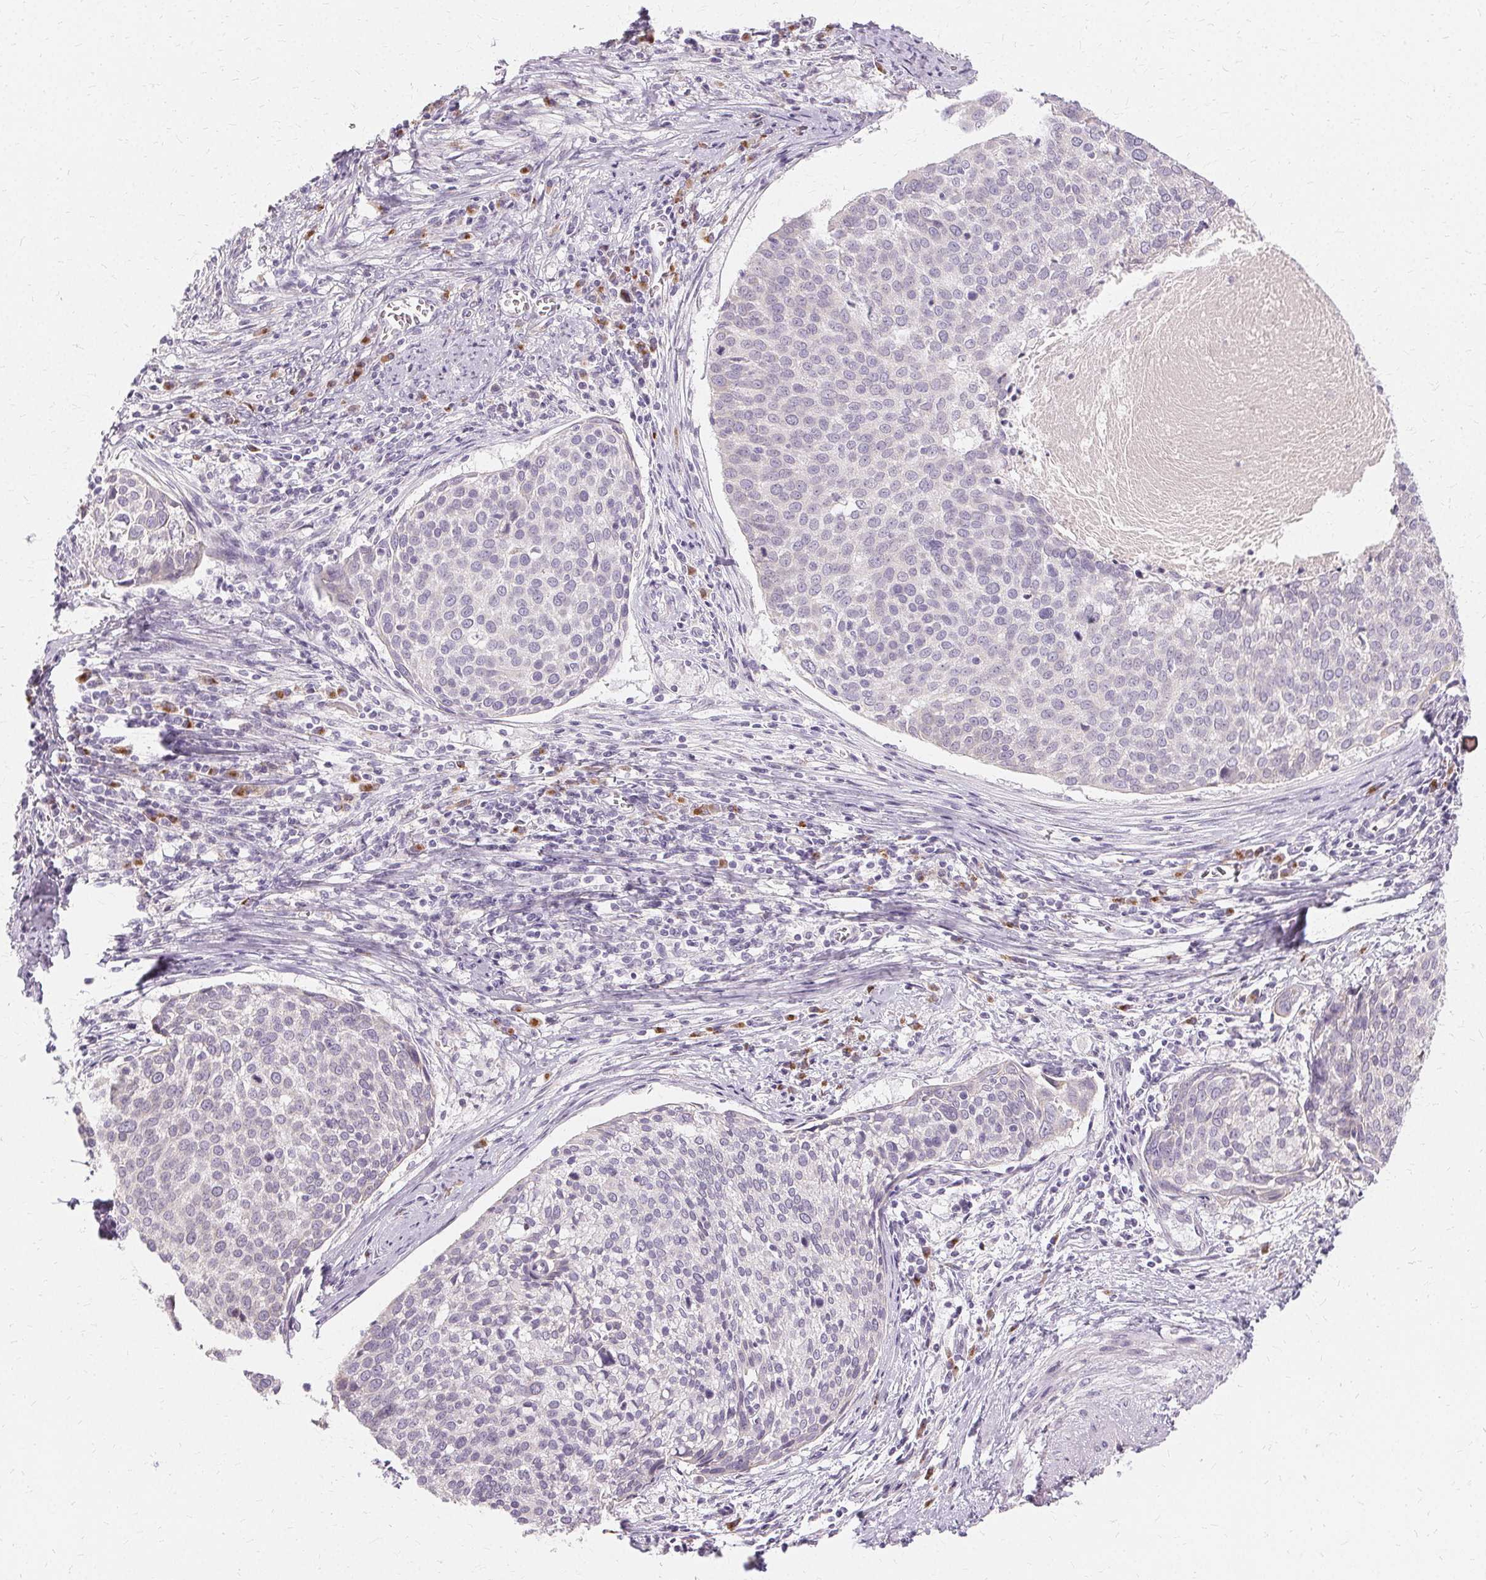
{"staining": {"intensity": "negative", "quantity": "none", "location": "none"}, "tissue": "cervical cancer", "cell_type": "Tumor cells", "image_type": "cancer", "snomed": [{"axis": "morphology", "description": "Squamous cell carcinoma, NOS"}, {"axis": "topography", "description": "Cervix"}], "caption": "There is no significant positivity in tumor cells of cervical squamous cell carcinoma. (Brightfield microscopy of DAB immunohistochemistry at high magnification).", "gene": "FCRL3", "patient": {"sex": "female", "age": 39}}